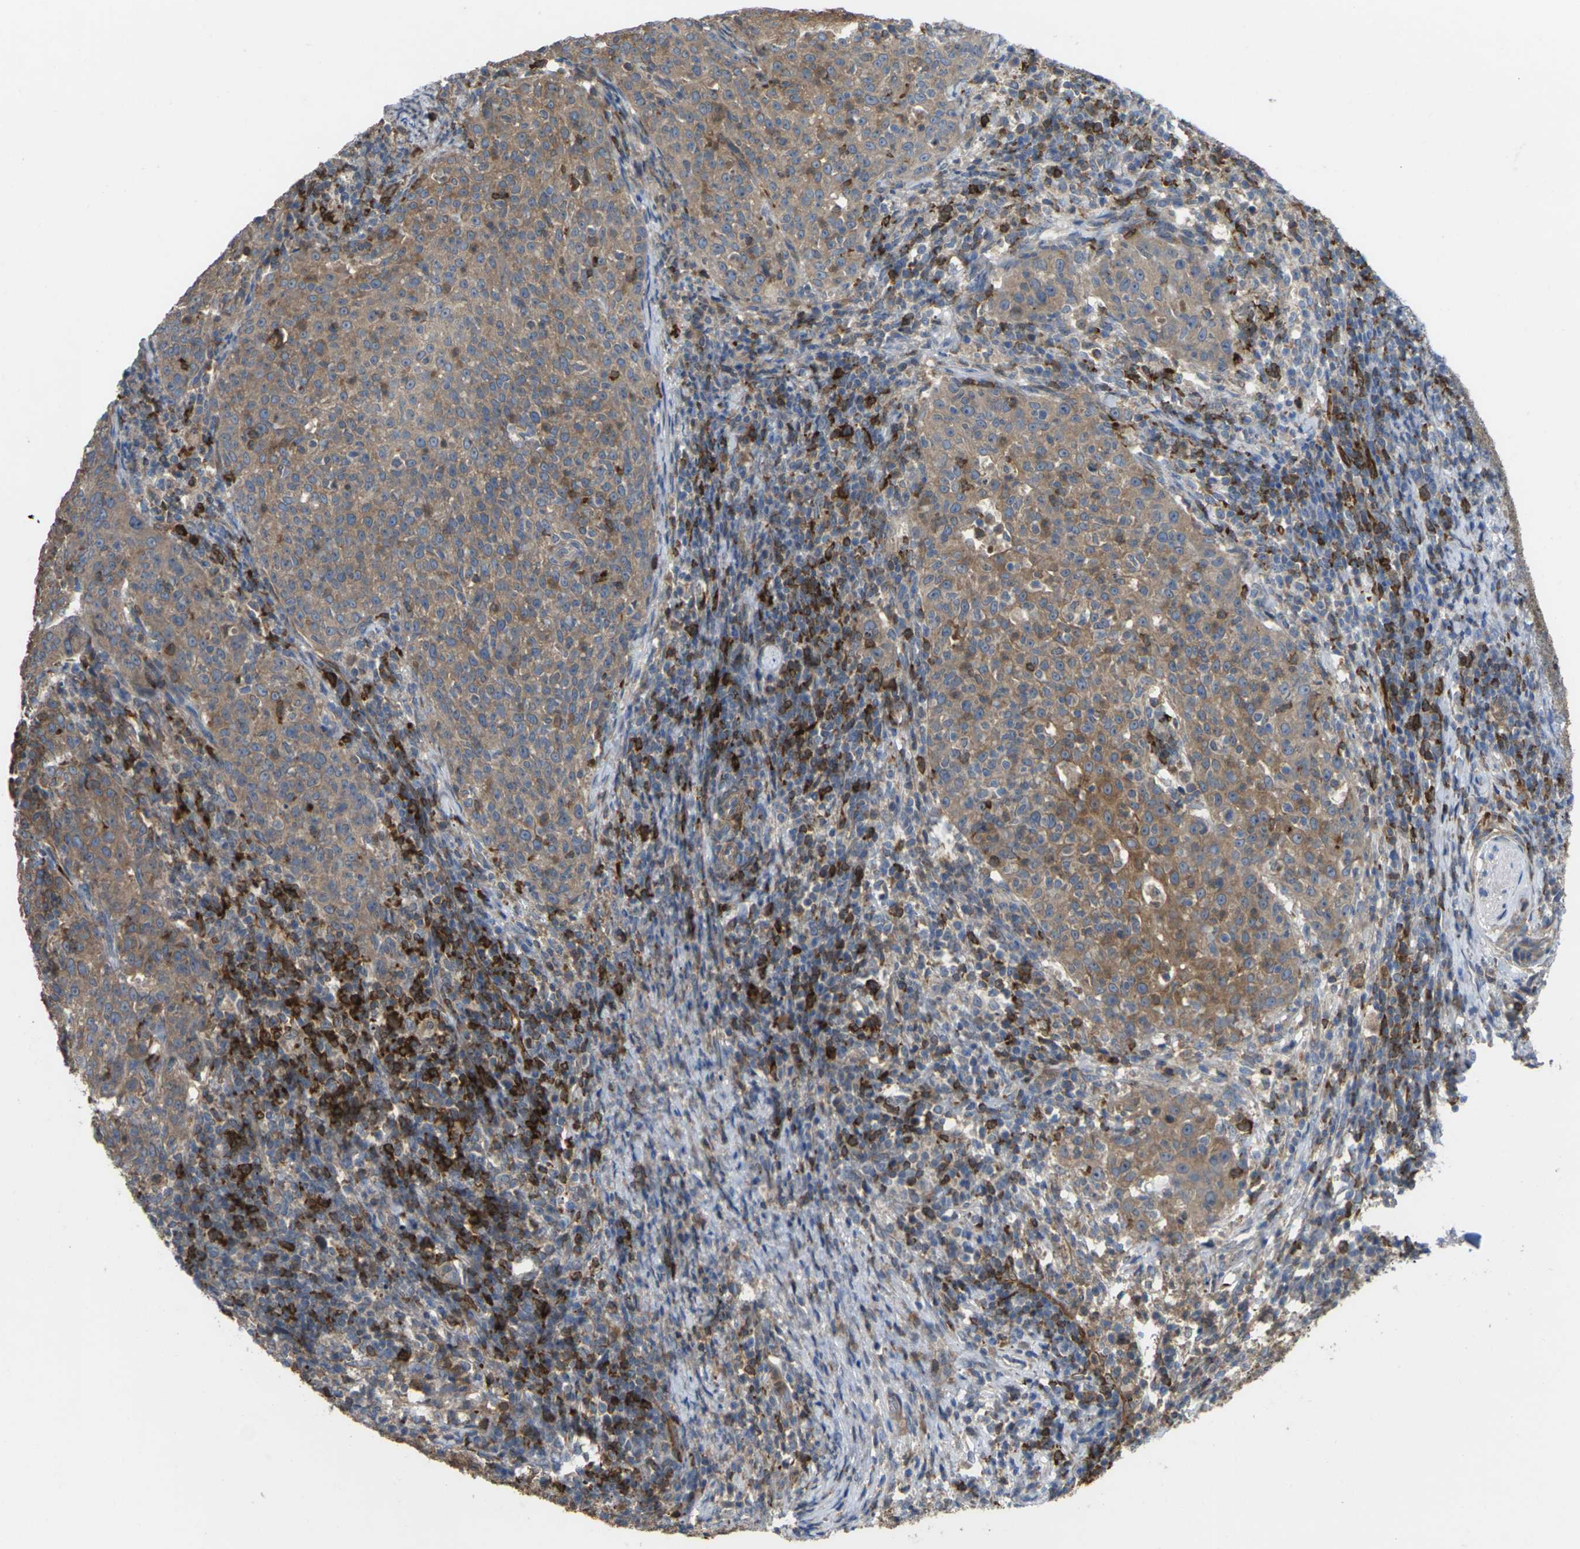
{"staining": {"intensity": "moderate", "quantity": ">75%", "location": "cytoplasmic/membranous"}, "tissue": "cervical cancer", "cell_type": "Tumor cells", "image_type": "cancer", "snomed": [{"axis": "morphology", "description": "Squamous cell carcinoma, NOS"}, {"axis": "topography", "description": "Cervix"}], "caption": "Tumor cells demonstrate medium levels of moderate cytoplasmic/membranous expression in about >75% of cells in cervical squamous cell carcinoma.", "gene": "TIAM1", "patient": {"sex": "female", "age": 51}}